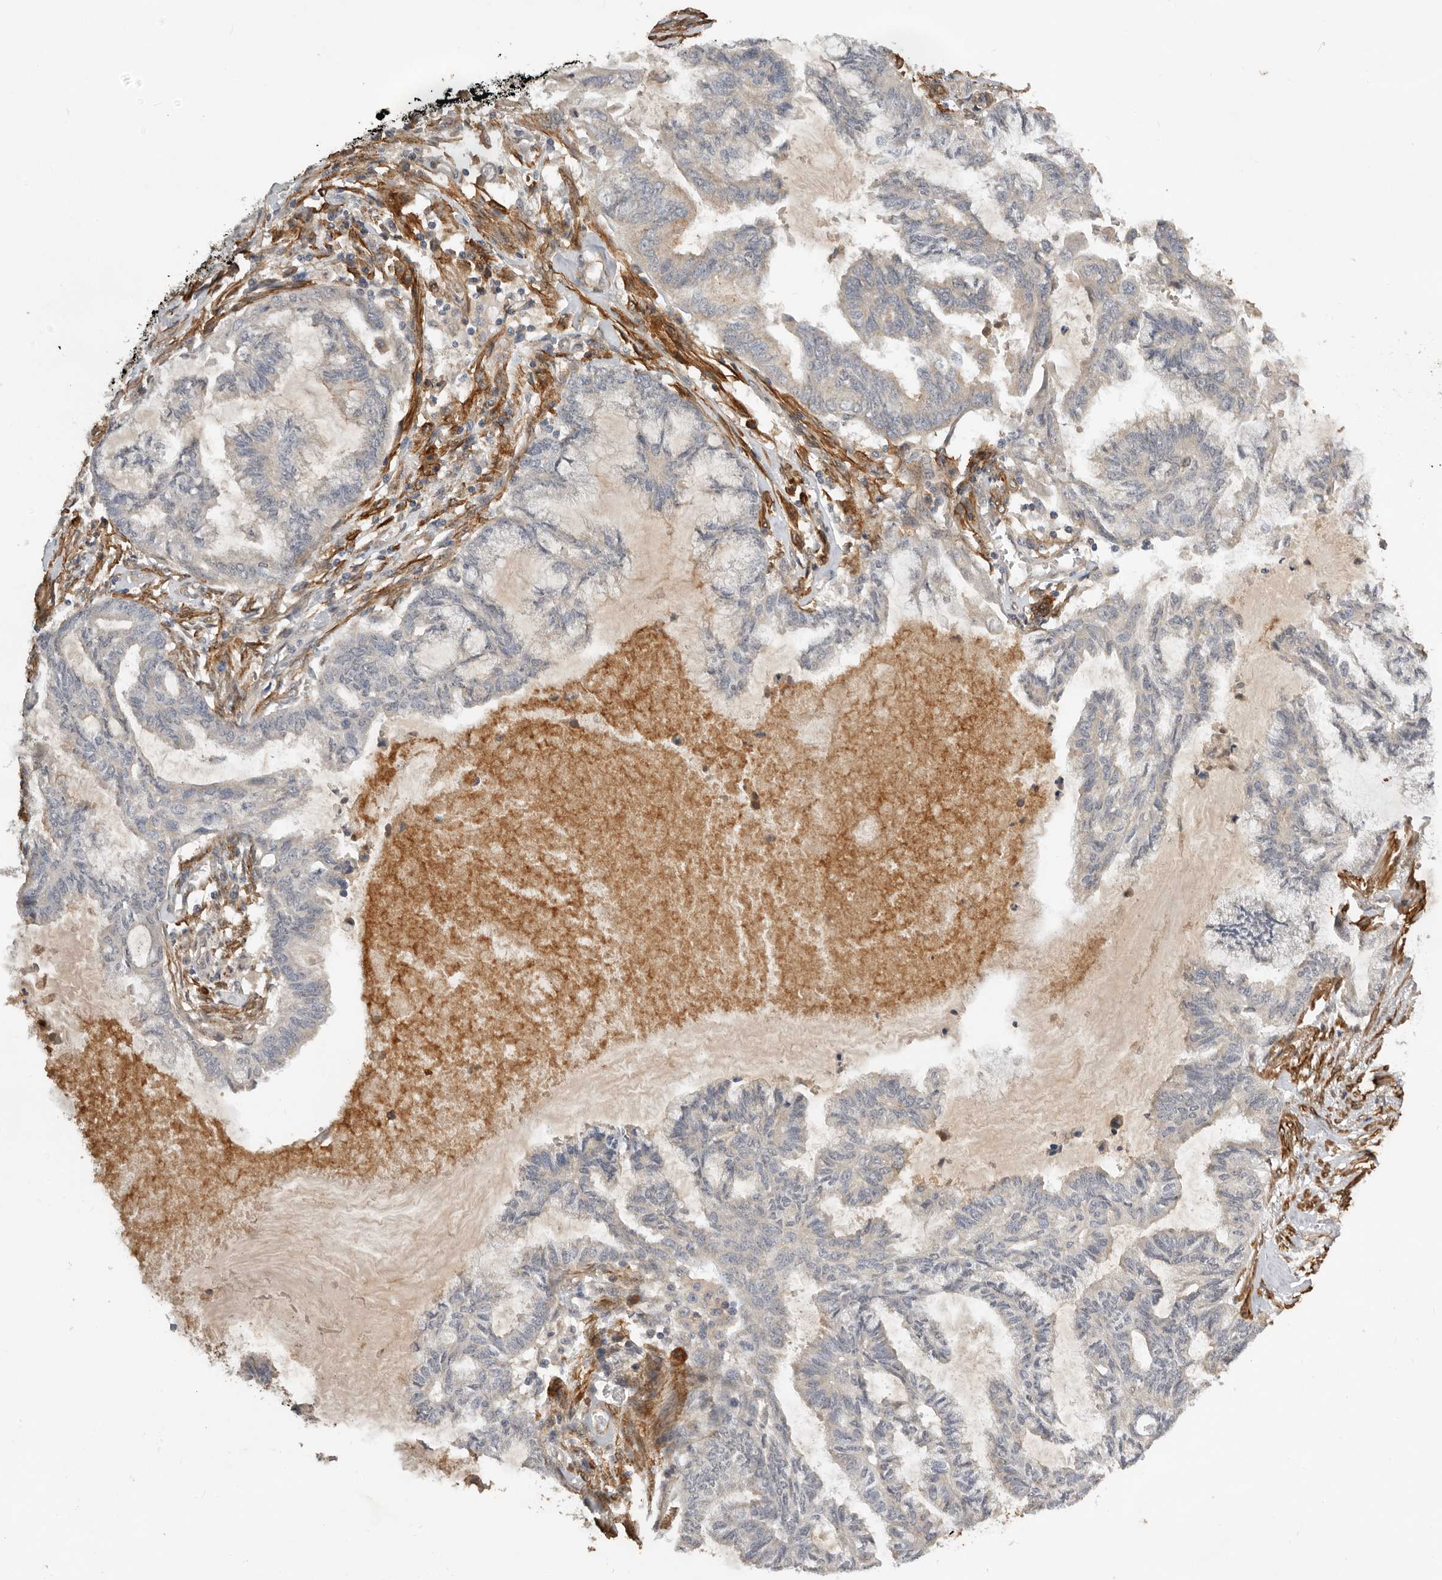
{"staining": {"intensity": "weak", "quantity": "<25%", "location": "cytoplasmic/membranous"}, "tissue": "endometrial cancer", "cell_type": "Tumor cells", "image_type": "cancer", "snomed": [{"axis": "morphology", "description": "Adenocarcinoma, NOS"}, {"axis": "topography", "description": "Endometrium"}], "caption": "High magnification brightfield microscopy of endometrial adenocarcinoma stained with DAB (brown) and counterstained with hematoxylin (blue): tumor cells show no significant positivity. Brightfield microscopy of immunohistochemistry (IHC) stained with DAB (brown) and hematoxylin (blue), captured at high magnification.", "gene": "RNF157", "patient": {"sex": "female", "age": 86}}